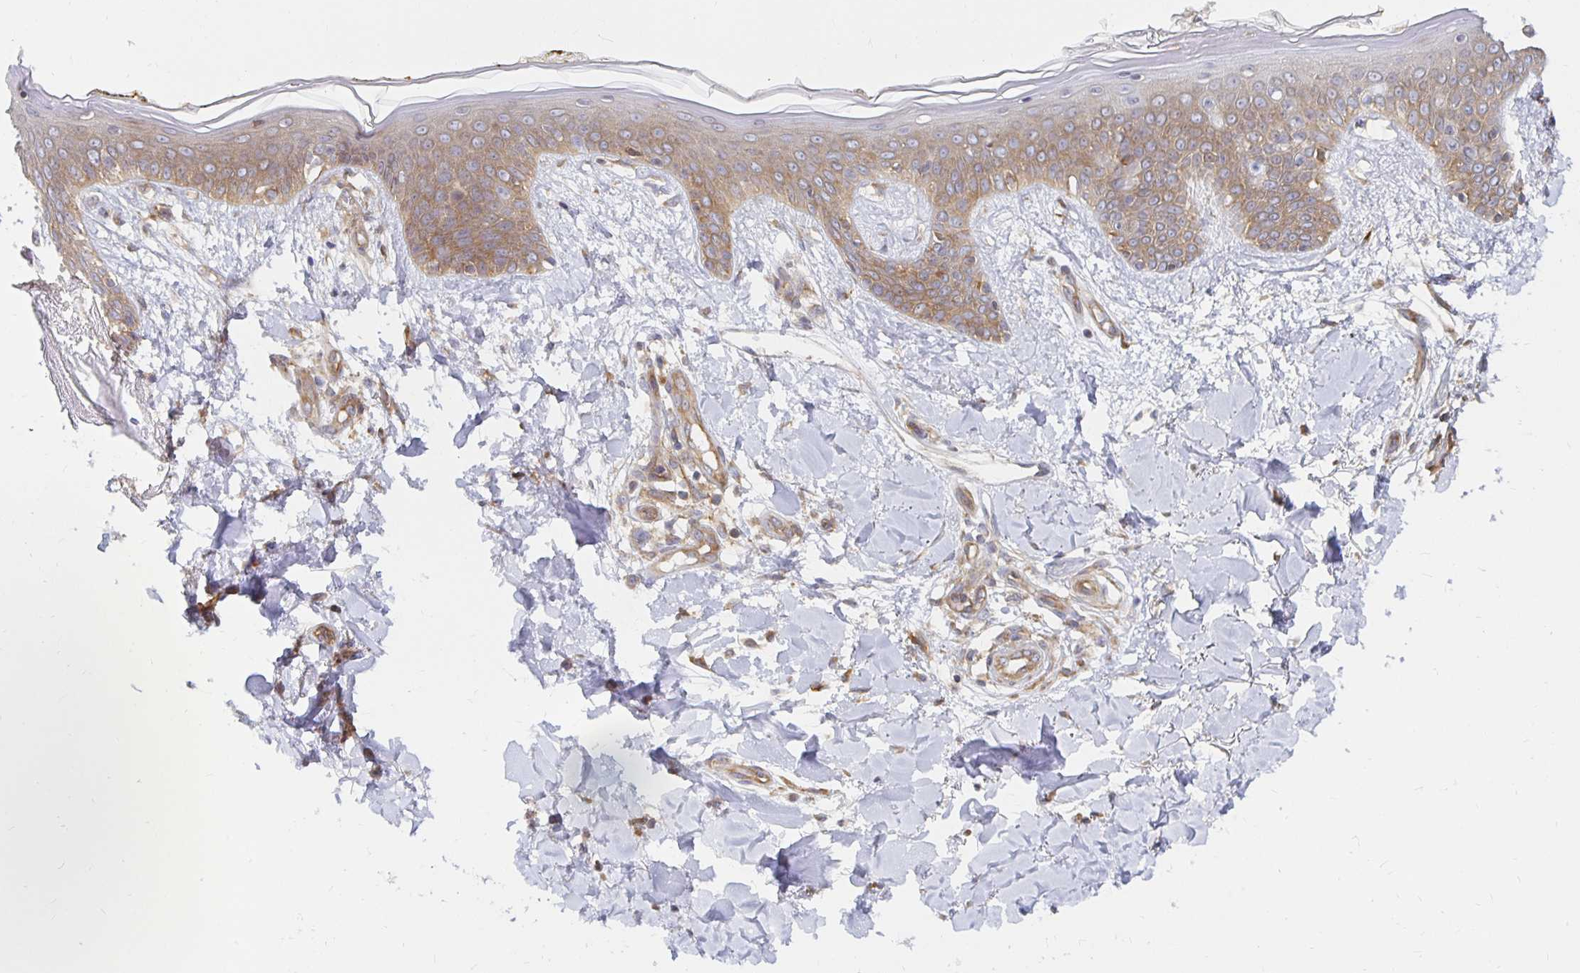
{"staining": {"intensity": "negative", "quantity": "none", "location": "none"}, "tissue": "skin", "cell_type": "Fibroblasts", "image_type": "normal", "snomed": [{"axis": "morphology", "description": "Normal tissue, NOS"}, {"axis": "topography", "description": "Skin"}], "caption": "Fibroblasts are negative for protein expression in normal human skin. Brightfield microscopy of IHC stained with DAB (brown) and hematoxylin (blue), captured at high magnification.", "gene": "PDAP1", "patient": {"sex": "female", "age": 34}}